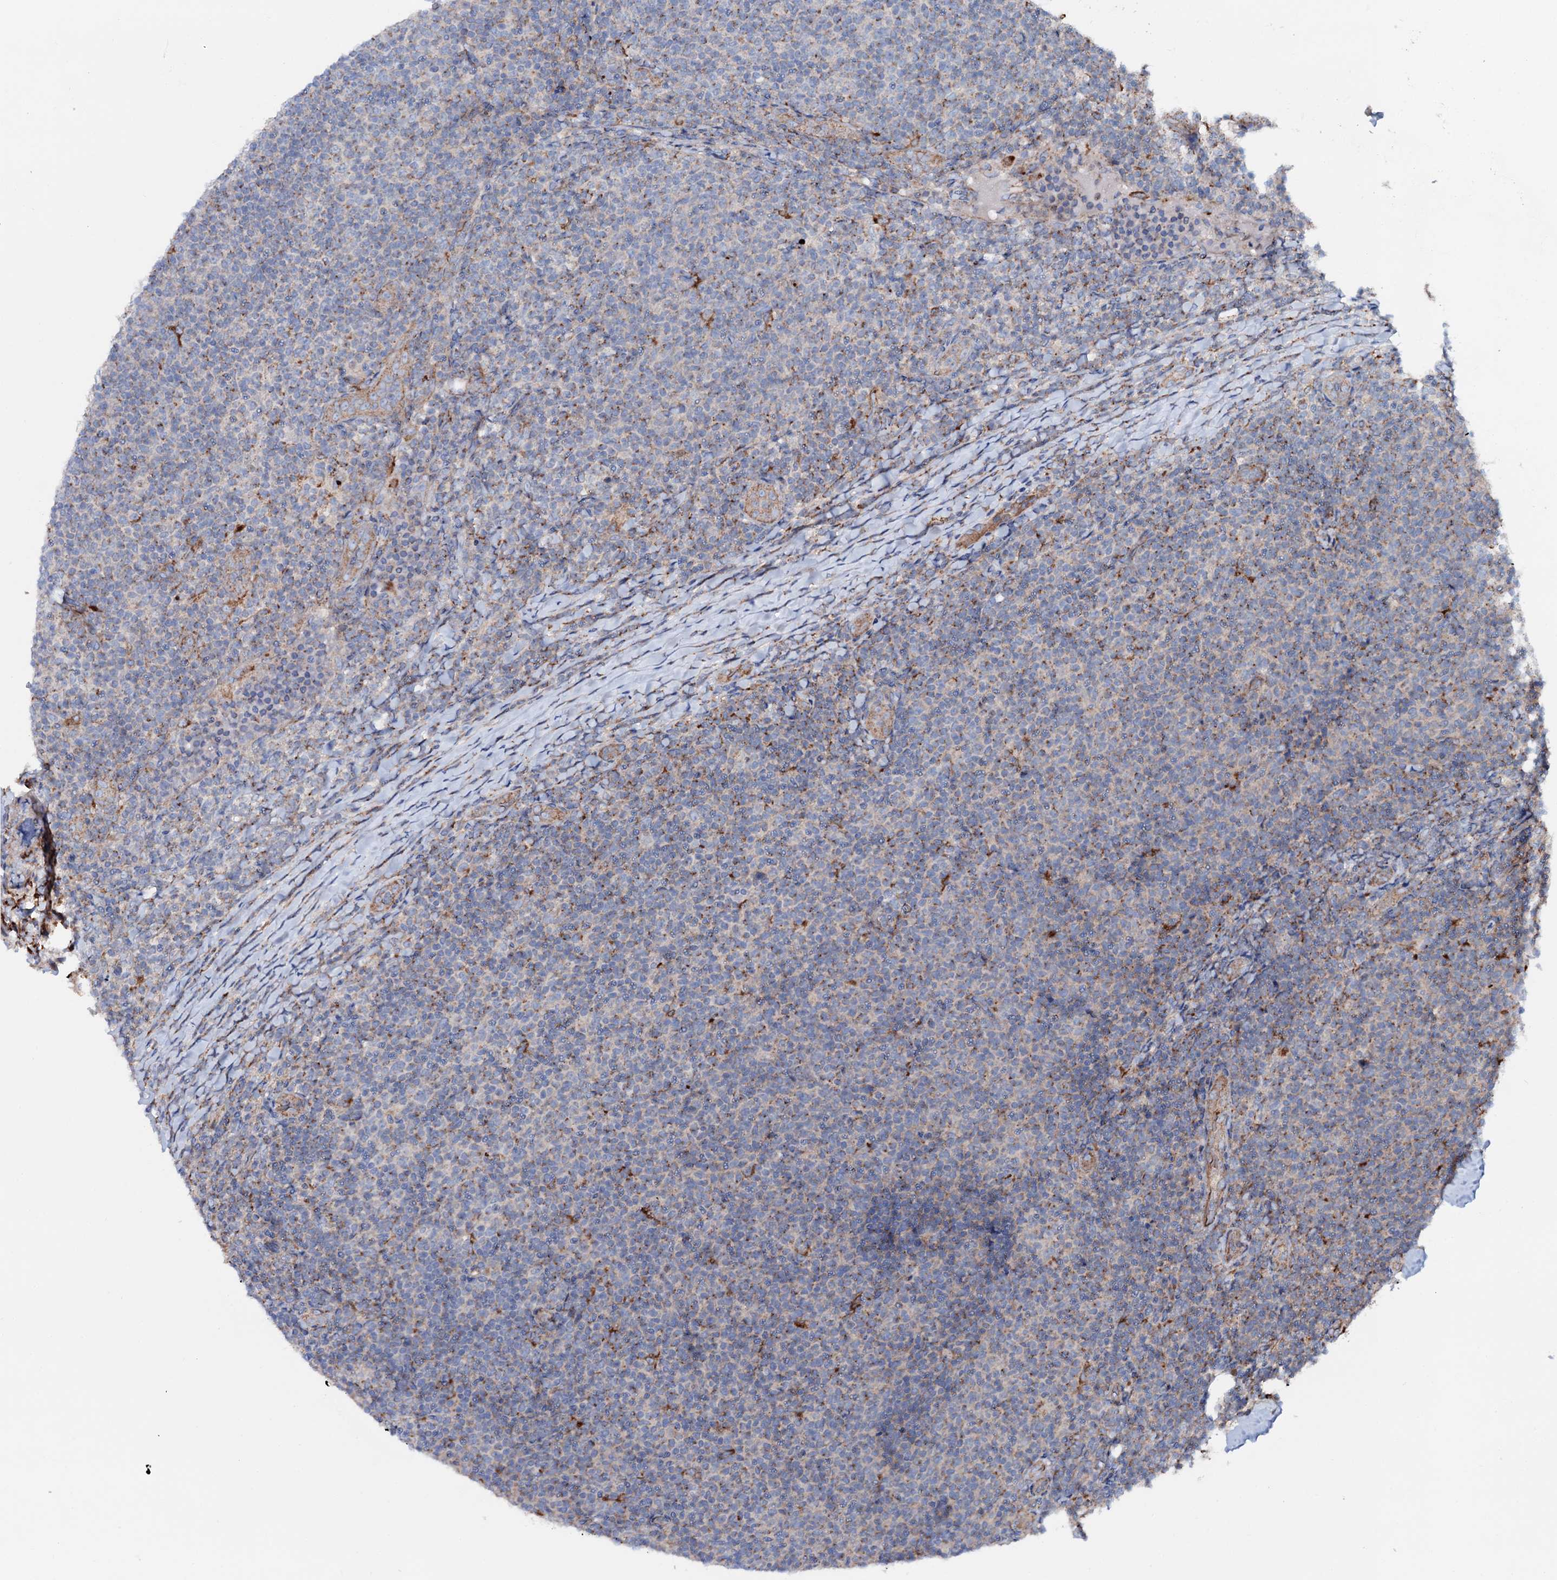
{"staining": {"intensity": "negative", "quantity": "none", "location": "none"}, "tissue": "lymphoma", "cell_type": "Tumor cells", "image_type": "cancer", "snomed": [{"axis": "morphology", "description": "Malignant lymphoma, non-Hodgkin's type, Low grade"}, {"axis": "topography", "description": "Lymph node"}], "caption": "Tumor cells are negative for protein expression in human lymphoma.", "gene": "P2RX4", "patient": {"sex": "male", "age": 66}}